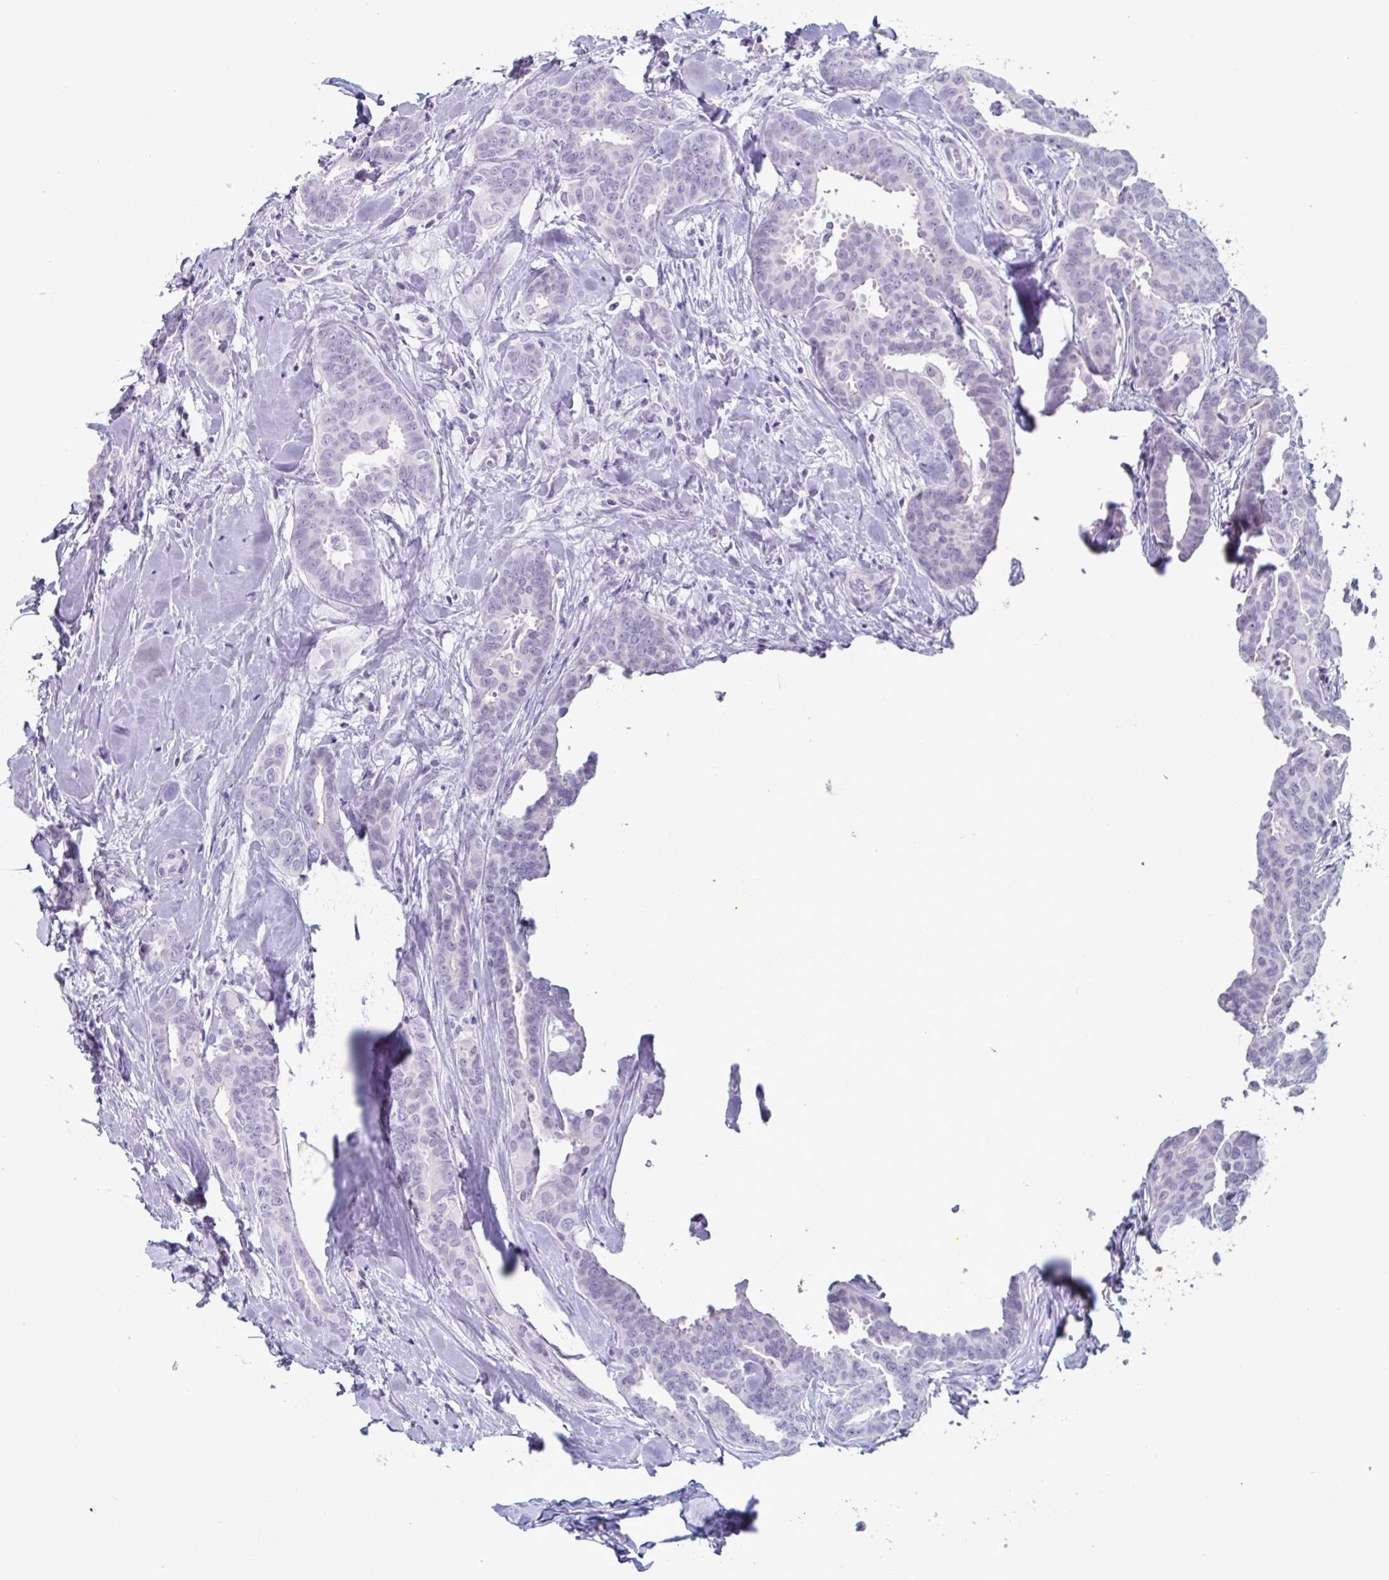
{"staining": {"intensity": "negative", "quantity": "none", "location": "none"}, "tissue": "breast cancer", "cell_type": "Tumor cells", "image_type": "cancer", "snomed": [{"axis": "morphology", "description": "Duct carcinoma"}, {"axis": "topography", "description": "Breast"}], "caption": "This is an immunohistochemistry (IHC) photomicrograph of breast cancer. There is no expression in tumor cells.", "gene": "VSIG10L", "patient": {"sex": "female", "age": 45}}